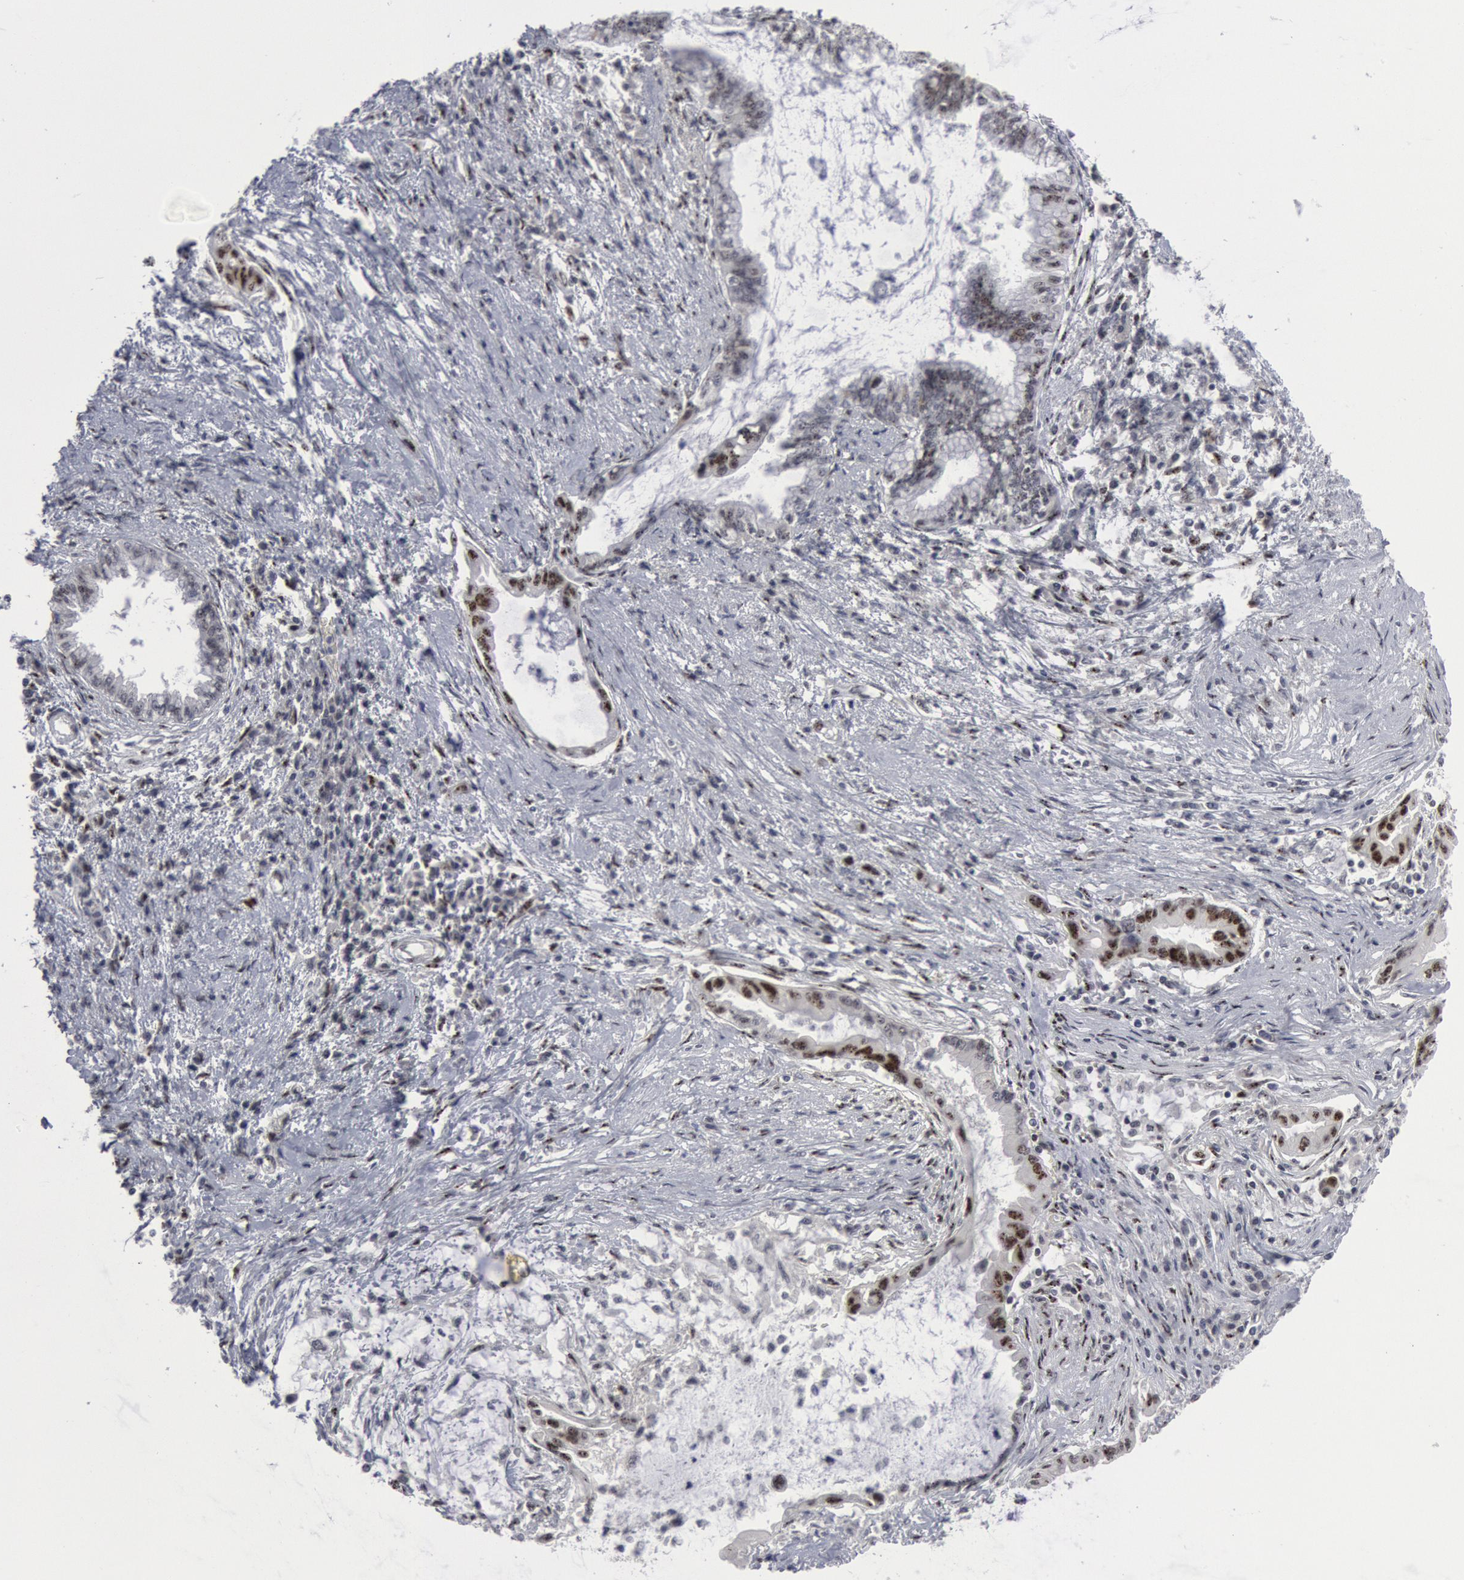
{"staining": {"intensity": "weak", "quantity": "25%-75%", "location": "nuclear"}, "tissue": "pancreatic cancer", "cell_type": "Tumor cells", "image_type": "cancer", "snomed": [{"axis": "morphology", "description": "Adenocarcinoma, NOS"}, {"axis": "topography", "description": "Pancreas"}], "caption": "The micrograph reveals a brown stain indicating the presence of a protein in the nuclear of tumor cells in adenocarcinoma (pancreatic). (DAB (3,3'-diaminobenzidine) IHC with brightfield microscopy, high magnification).", "gene": "FOXO1", "patient": {"sex": "female", "age": 64}}